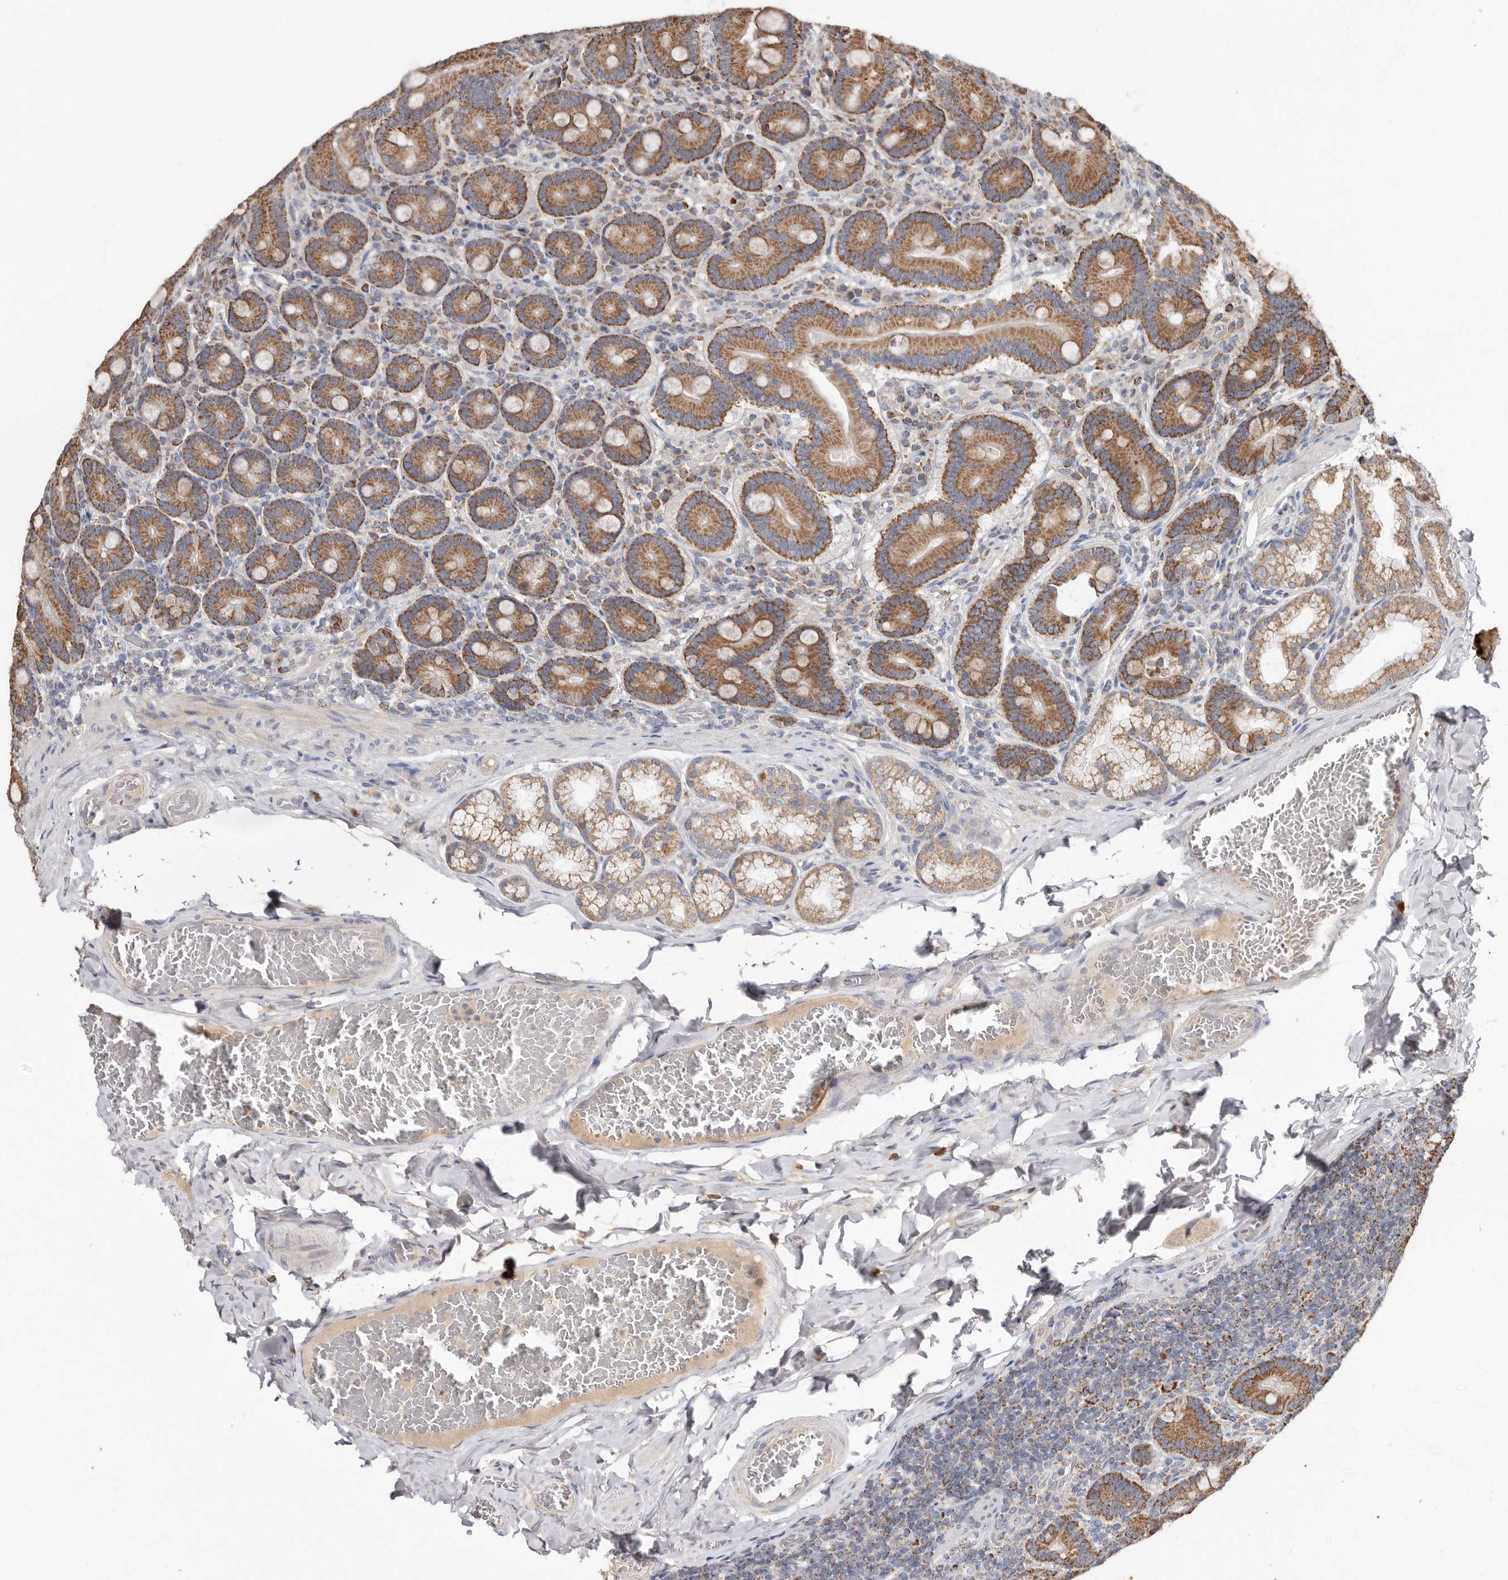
{"staining": {"intensity": "moderate", "quantity": ">75%", "location": "cytoplasmic/membranous"}, "tissue": "duodenum", "cell_type": "Glandular cells", "image_type": "normal", "snomed": [{"axis": "morphology", "description": "Normal tissue, NOS"}, {"axis": "topography", "description": "Duodenum"}], "caption": "The micrograph exhibits a brown stain indicating the presence of a protein in the cytoplasmic/membranous of glandular cells in duodenum. (IHC, brightfield microscopy, high magnification).", "gene": "KIF26B", "patient": {"sex": "female", "age": 62}}